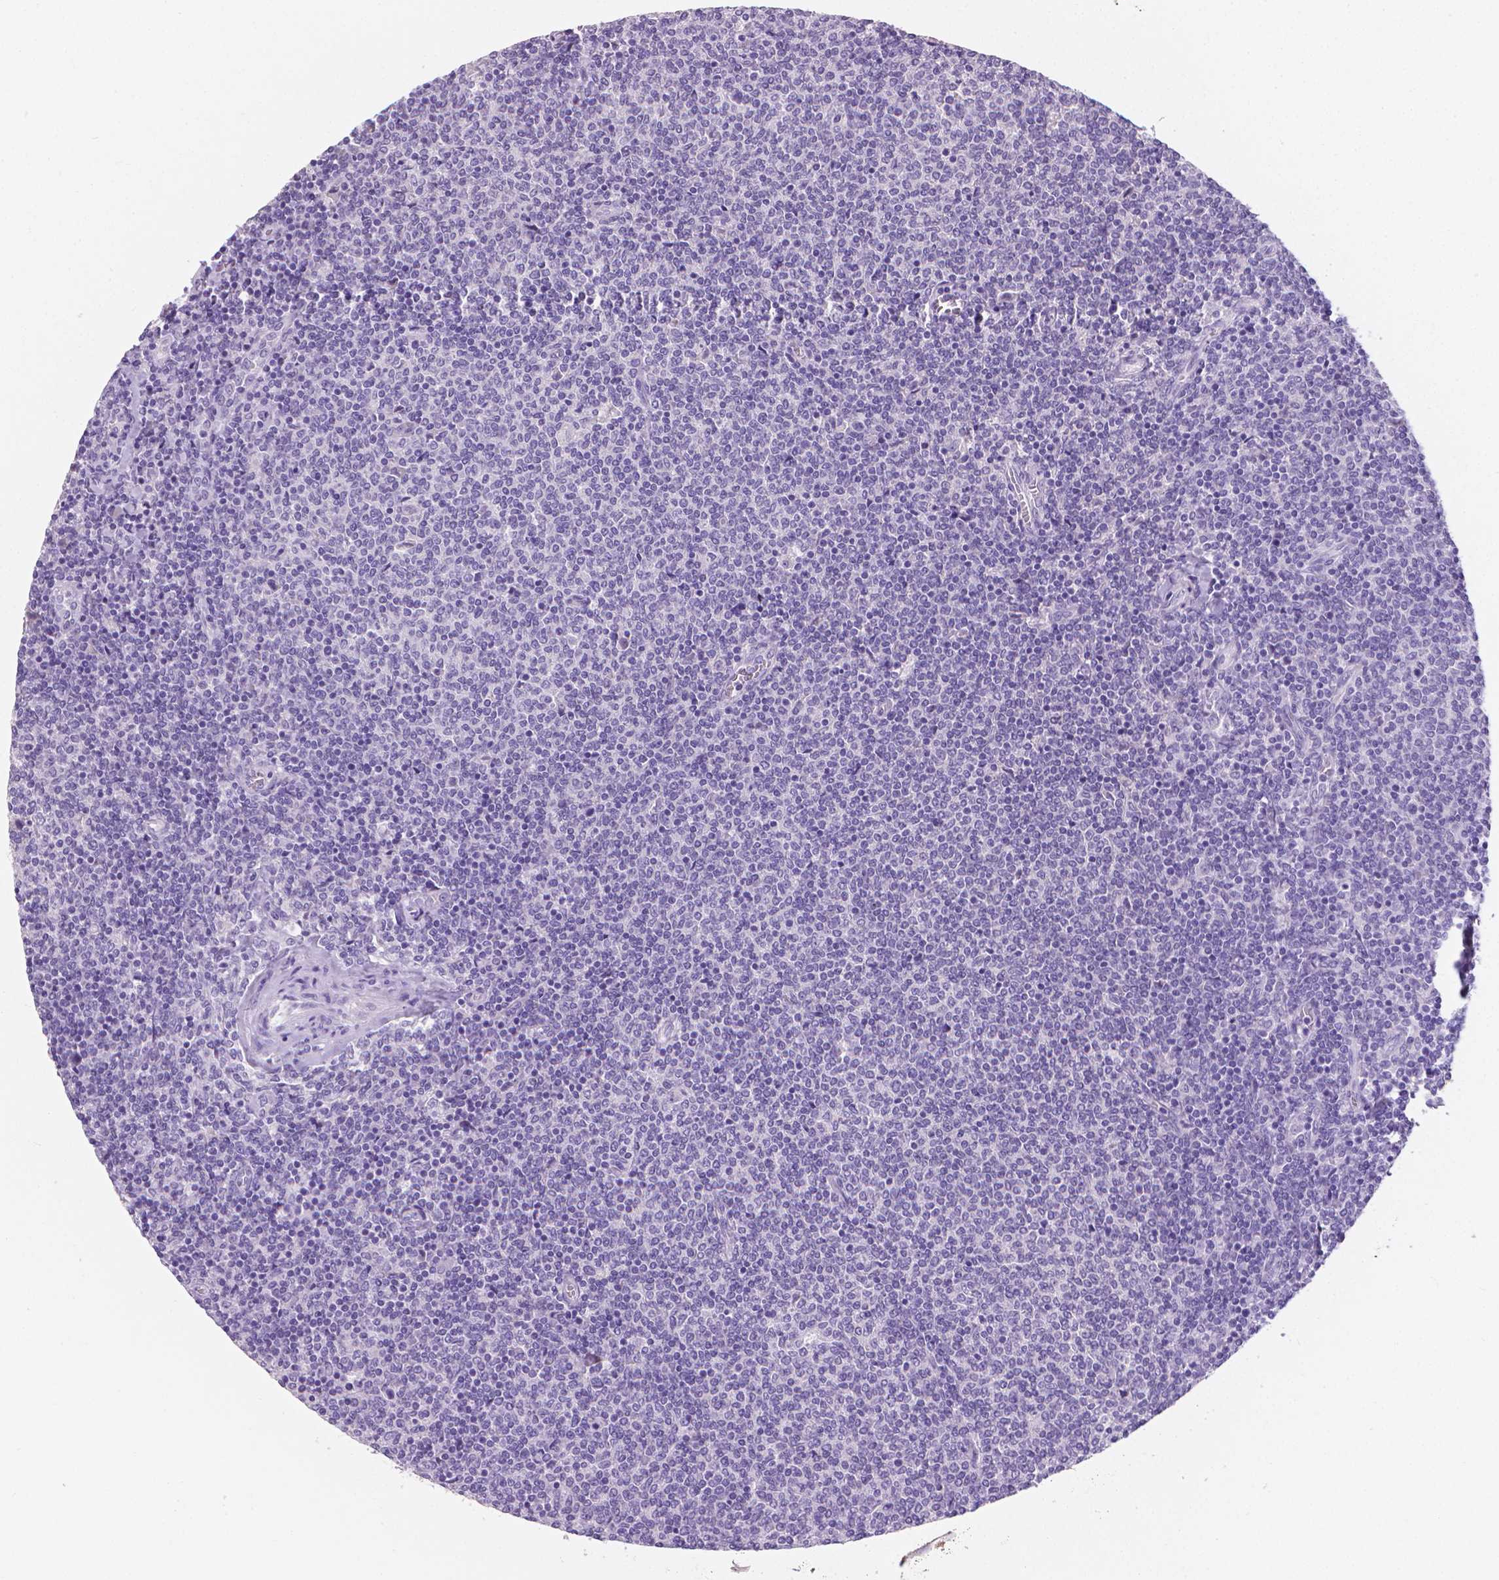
{"staining": {"intensity": "negative", "quantity": "none", "location": "none"}, "tissue": "lymphoma", "cell_type": "Tumor cells", "image_type": "cancer", "snomed": [{"axis": "morphology", "description": "Malignant lymphoma, non-Hodgkin's type, Low grade"}, {"axis": "topography", "description": "Lymph node"}], "caption": "Photomicrograph shows no protein positivity in tumor cells of low-grade malignant lymphoma, non-Hodgkin's type tissue.", "gene": "XPNPEP2", "patient": {"sex": "male", "age": 52}}